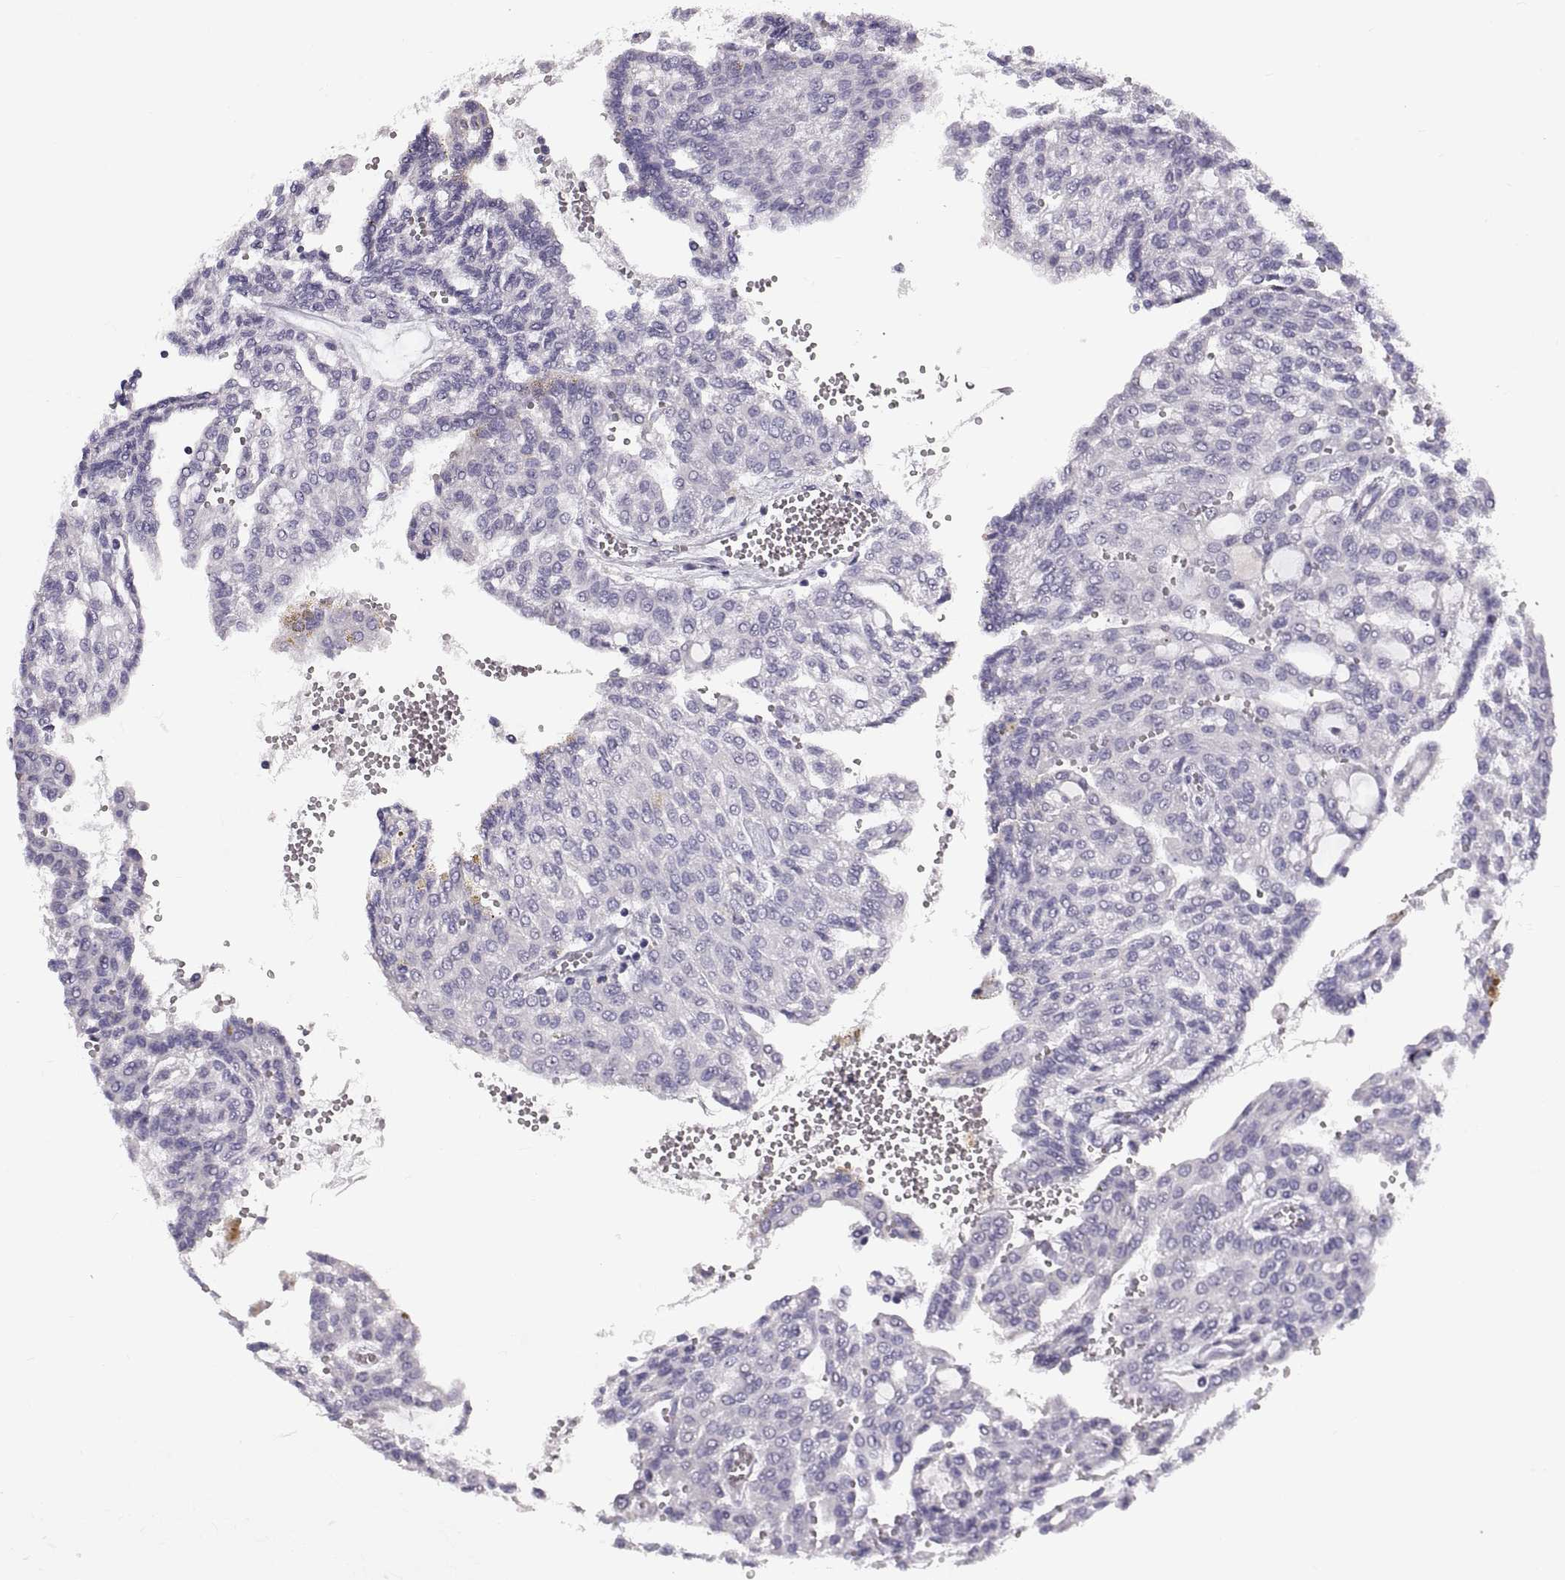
{"staining": {"intensity": "negative", "quantity": "none", "location": "none"}, "tissue": "renal cancer", "cell_type": "Tumor cells", "image_type": "cancer", "snomed": [{"axis": "morphology", "description": "Adenocarcinoma, NOS"}, {"axis": "topography", "description": "Kidney"}], "caption": "DAB (3,3'-diaminobenzidine) immunohistochemical staining of adenocarcinoma (renal) demonstrates no significant expression in tumor cells. The staining was performed using DAB to visualize the protein expression in brown, while the nuclei were stained in blue with hematoxylin (Magnification: 20x).", "gene": "ADAM32", "patient": {"sex": "male", "age": 63}}